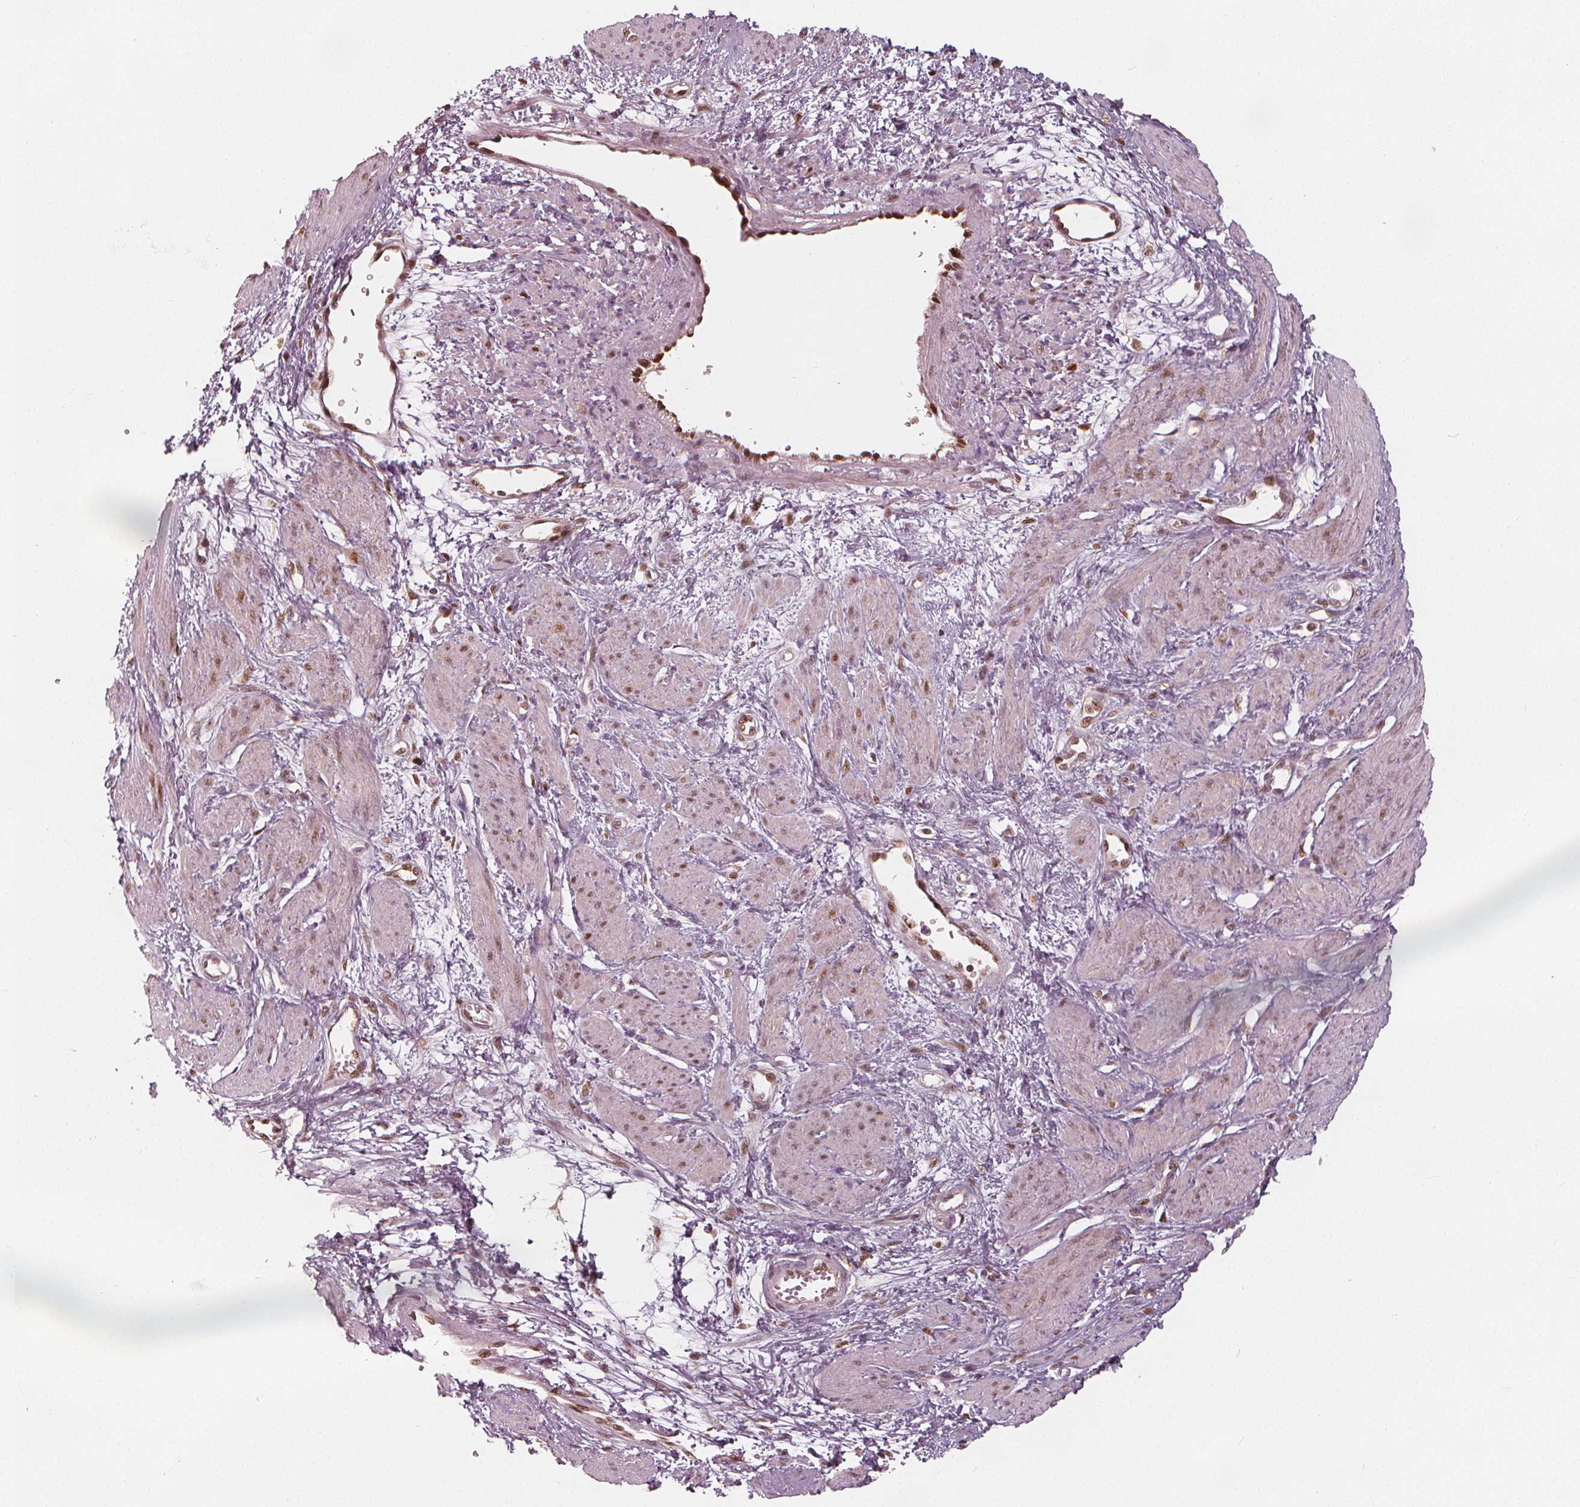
{"staining": {"intensity": "moderate", "quantity": ">75%", "location": "nuclear"}, "tissue": "smooth muscle", "cell_type": "Smooth muscle cells", "image_type": "normal", "snomed": [{"axis": "morphology", "description": "Normal tissue, NOS"}, {"axis": "topography", "description": "Smooth muscle"}, {"axis": "topography", "description": "Uterus"}], "caption": "Protein analysis of normal smooth muscle shows moderate nuclear positivity in about >75% of smooth muscle cells.", "gene": "SQSTM1", "patient": {"sex": "female", "age": 39}}